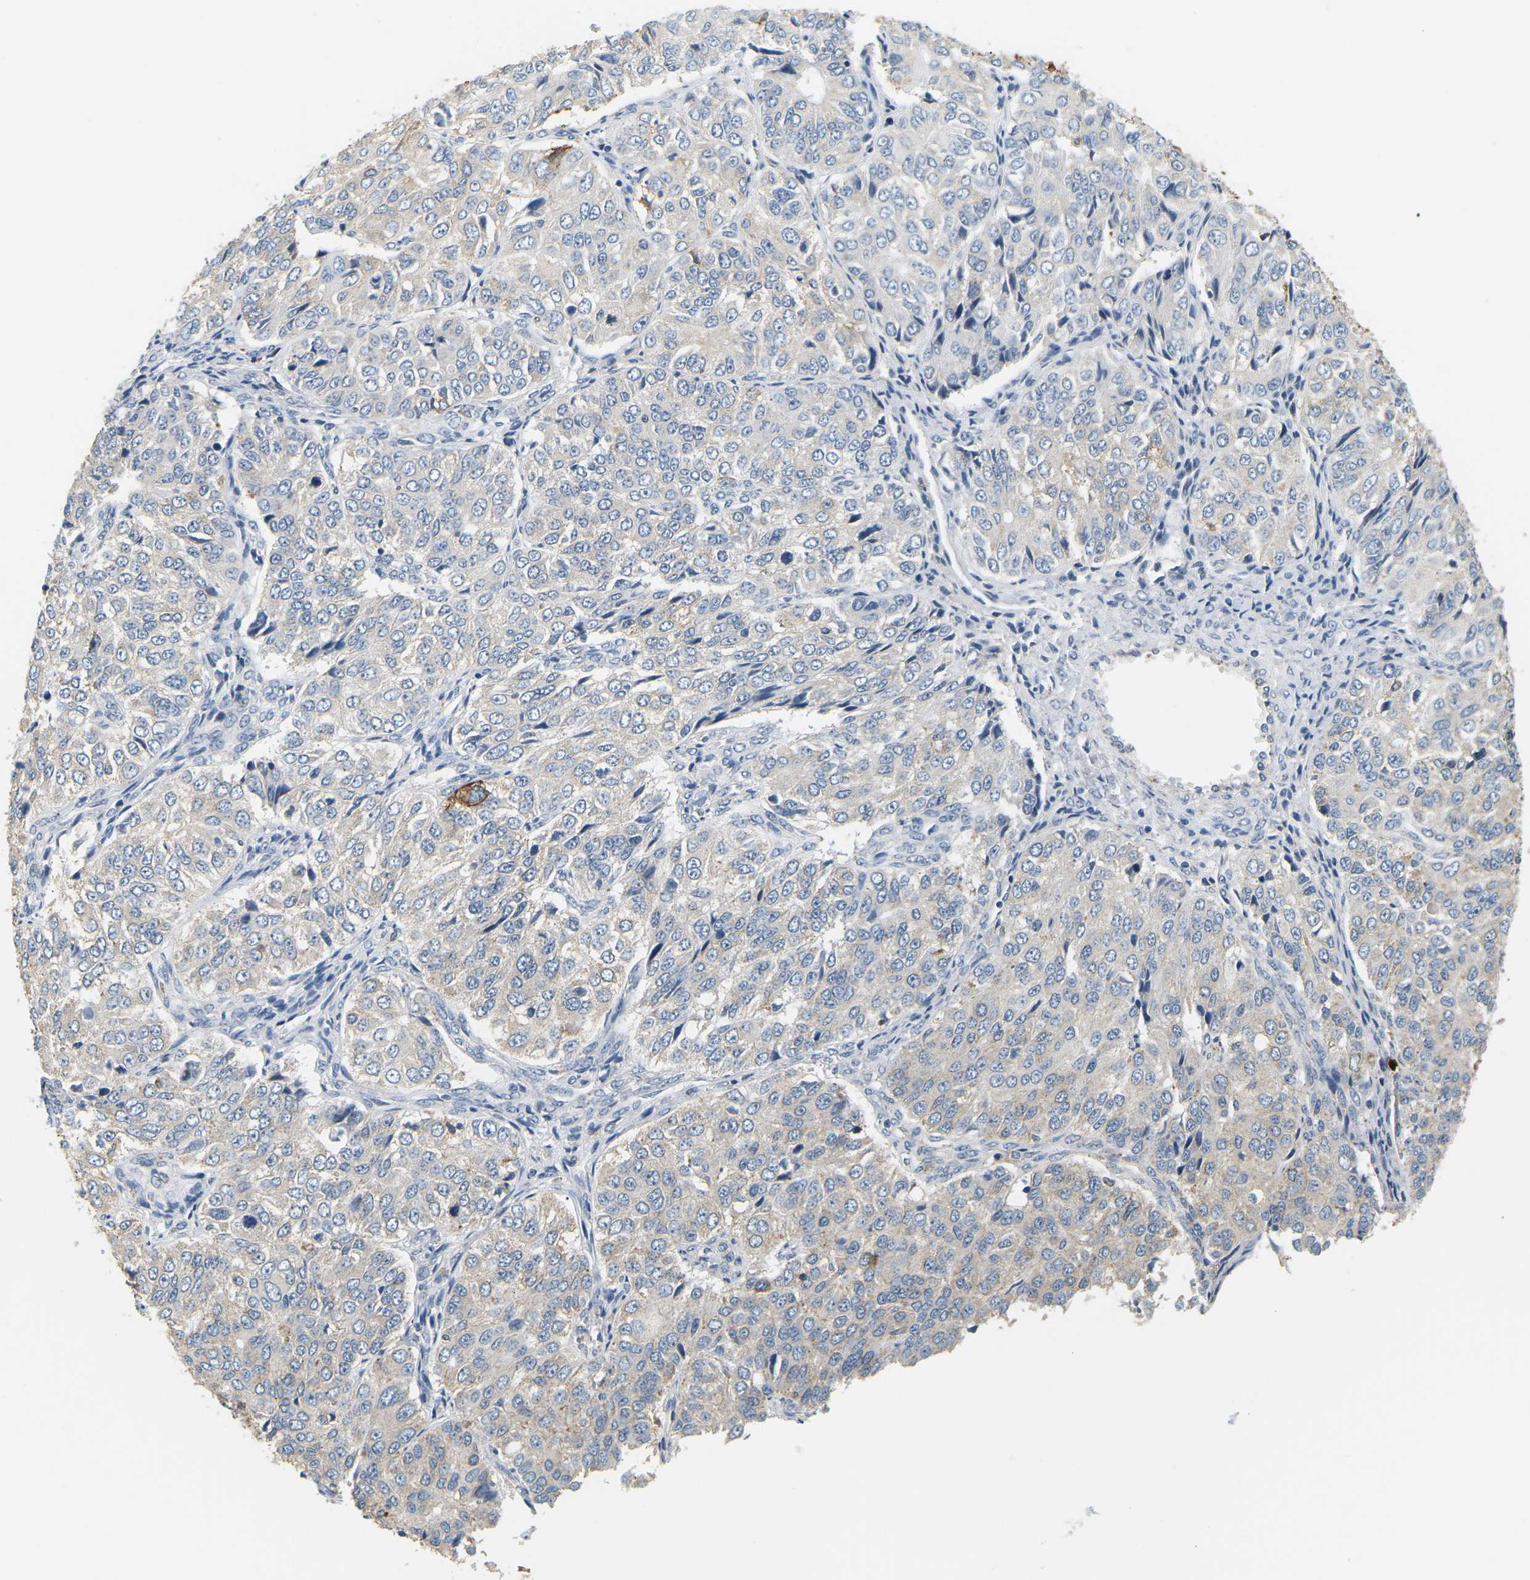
{"staining": {"intensity": "weak", "quantity": "<25%", "location": "cytoplasmic/membranous"}, "tissue": "ovarian cancer", "cell_type": "Tumor cells", "image_type": "cancer", "snomed": [{"axis": "morphology", "description": "Carcinoma, endometroid"}, {"axis": "topography", "description": "Ovary"}], "caption": "Ovarian cancer (endometroid carcinoma) stained for a protein using IHC demonstrates no expression tumor cells.", "gene": "ADM", "patient": {"sex": "female", "age": 51}}